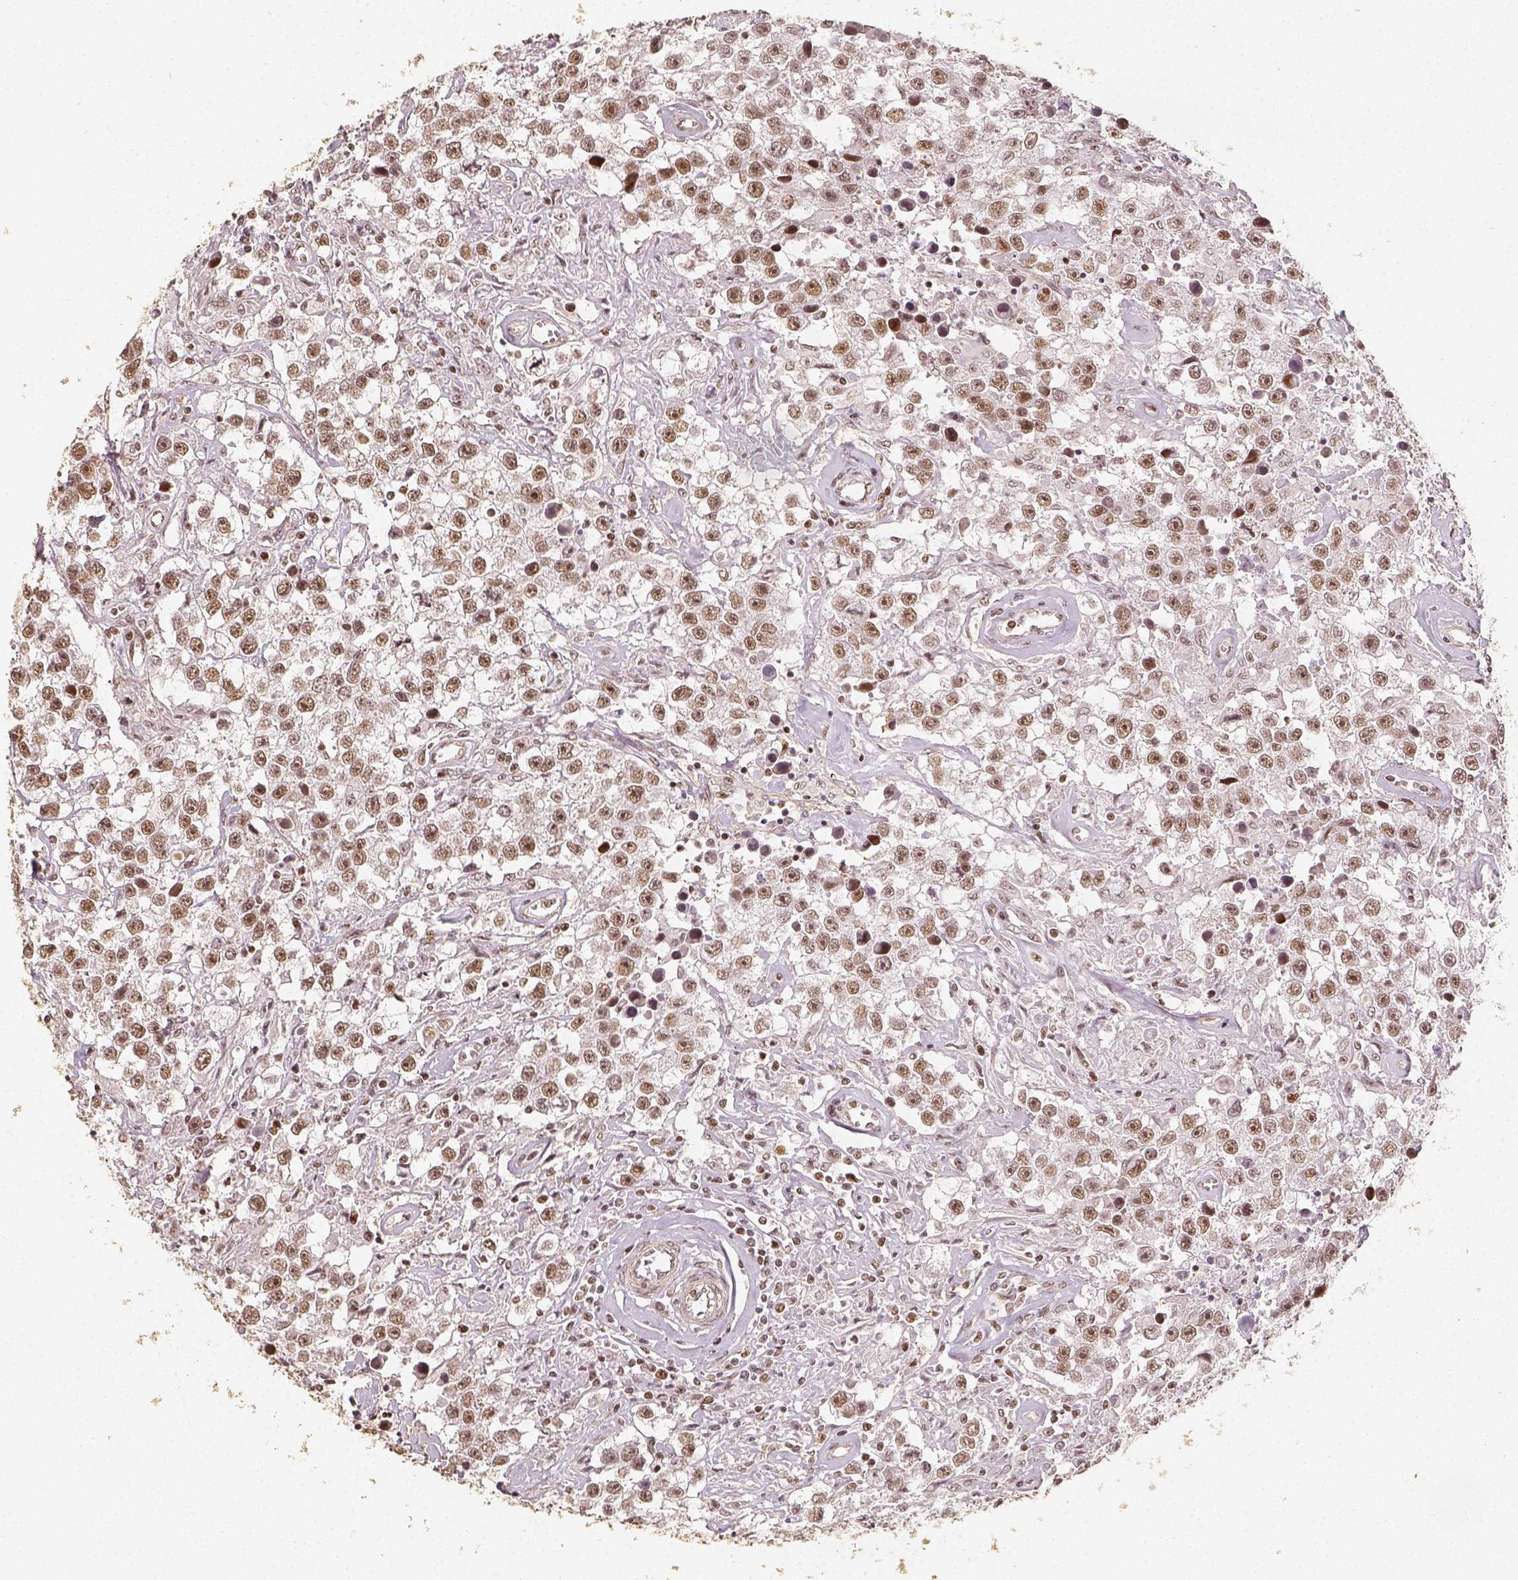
{"staining": {"intensity": "moderate", "quantity": ">75%", "location": "nuclear"}, "tissue": "testis cancer", "cell_type": "Tumor cells", "image_type": "cancer", "snomed": [{"axis": "morphology", "description": "Seminoma, NOS"}, {"axis": "topography", "description": "Testis"}], "caption": "Approximately >75% of tumor cells in seminoma (testis) show moderate nuclear protein staining as visualized by brown immunohistochemical staining.", "gene": "HDAC1", "patient": {"sex": "male", "age": 43}}